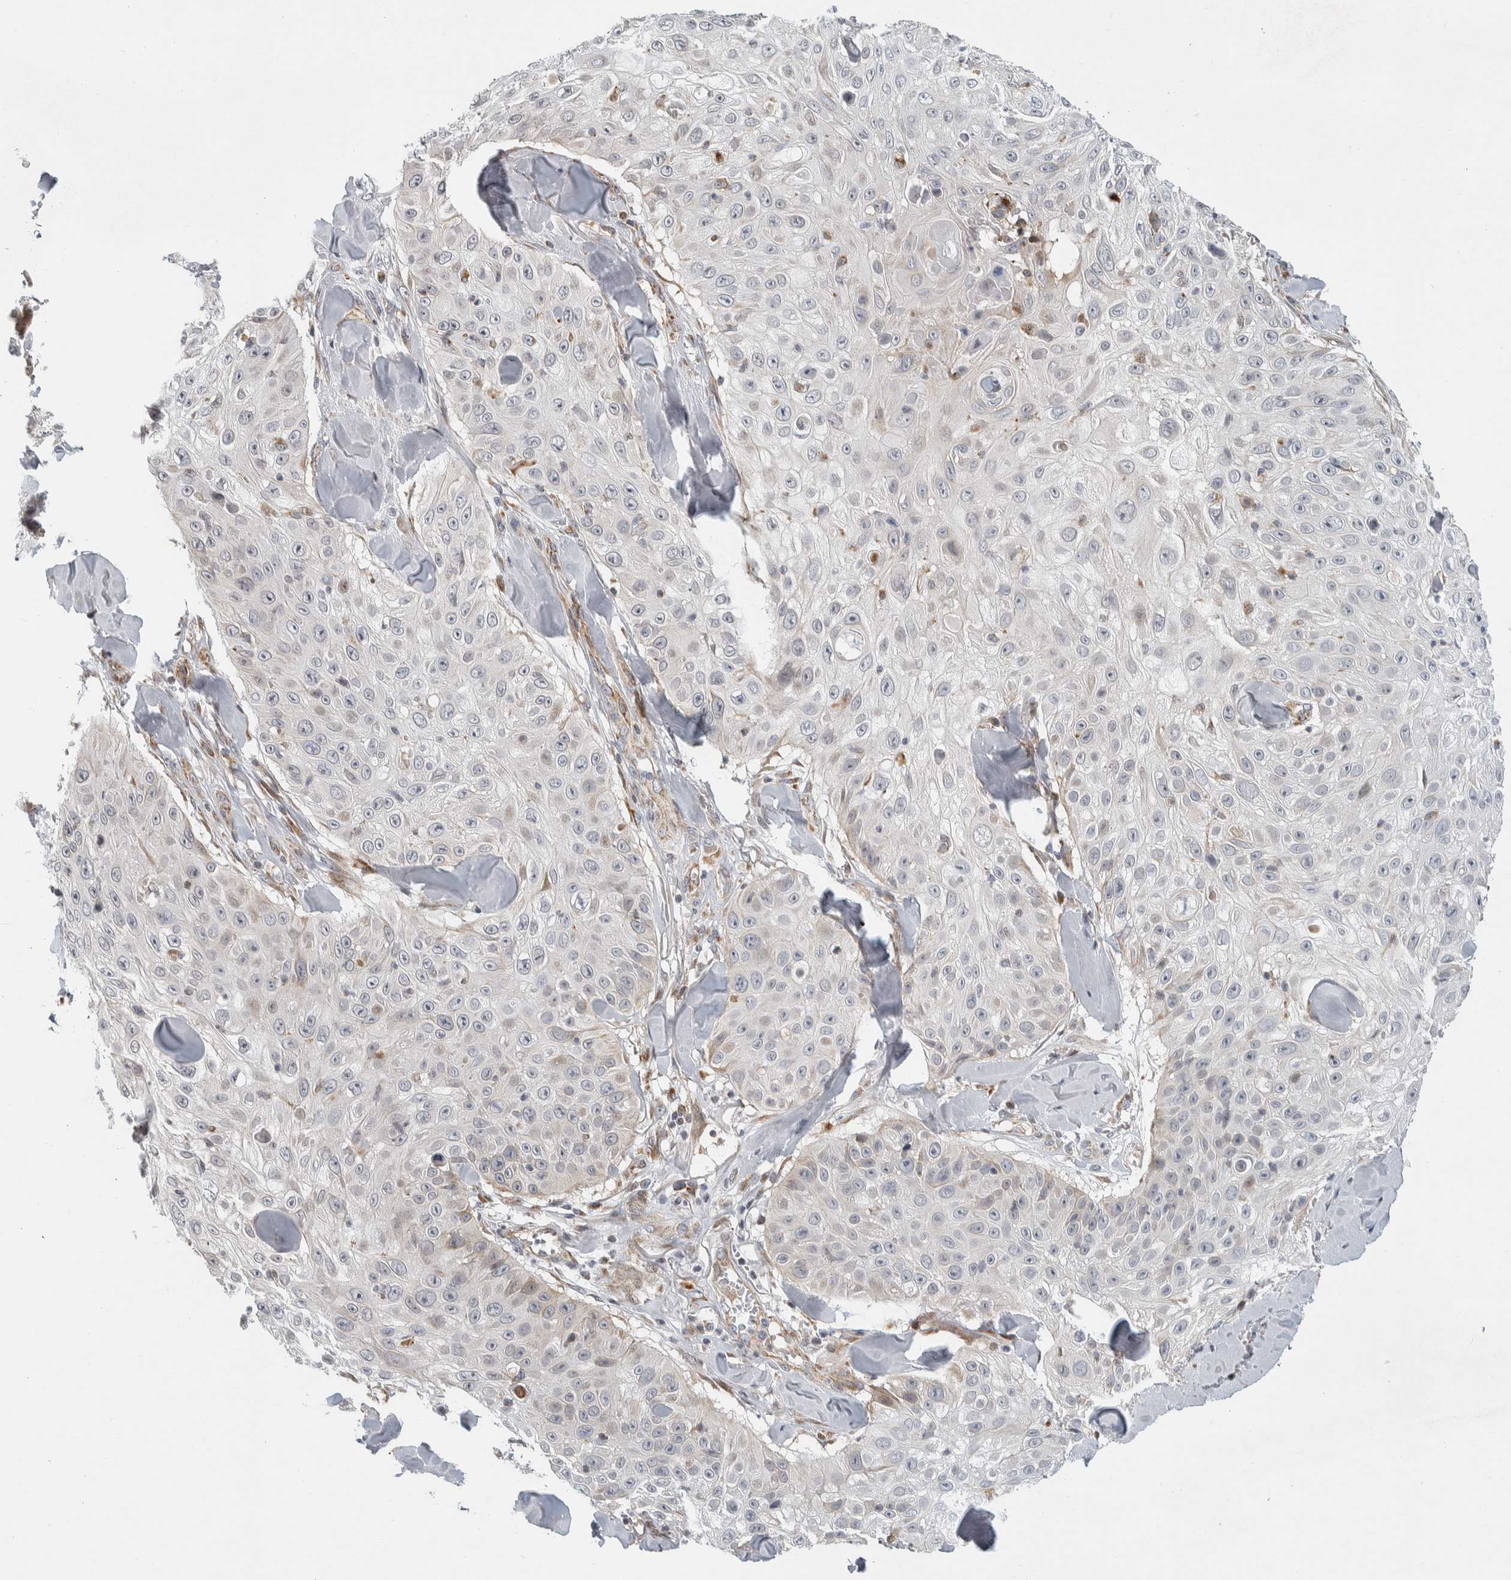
{"staining": {"intensity": "negative", "quantity": "none", "location": "none"}, "tissue": "skin cancer", "cell_type": "Tumor cells", "image_type": "cancer", "snomed": [{"axis": "morphology", "description": "Squamous cell carcinoma, NOS"}, {"axis": "topography", "description": "Skin"}], "caption": "A histopathology image of human skin squamous cell carcinoma is negative for staining in tumor cells.", "gene": "AFP", "patient": {"sex": "male", "age": 86}}